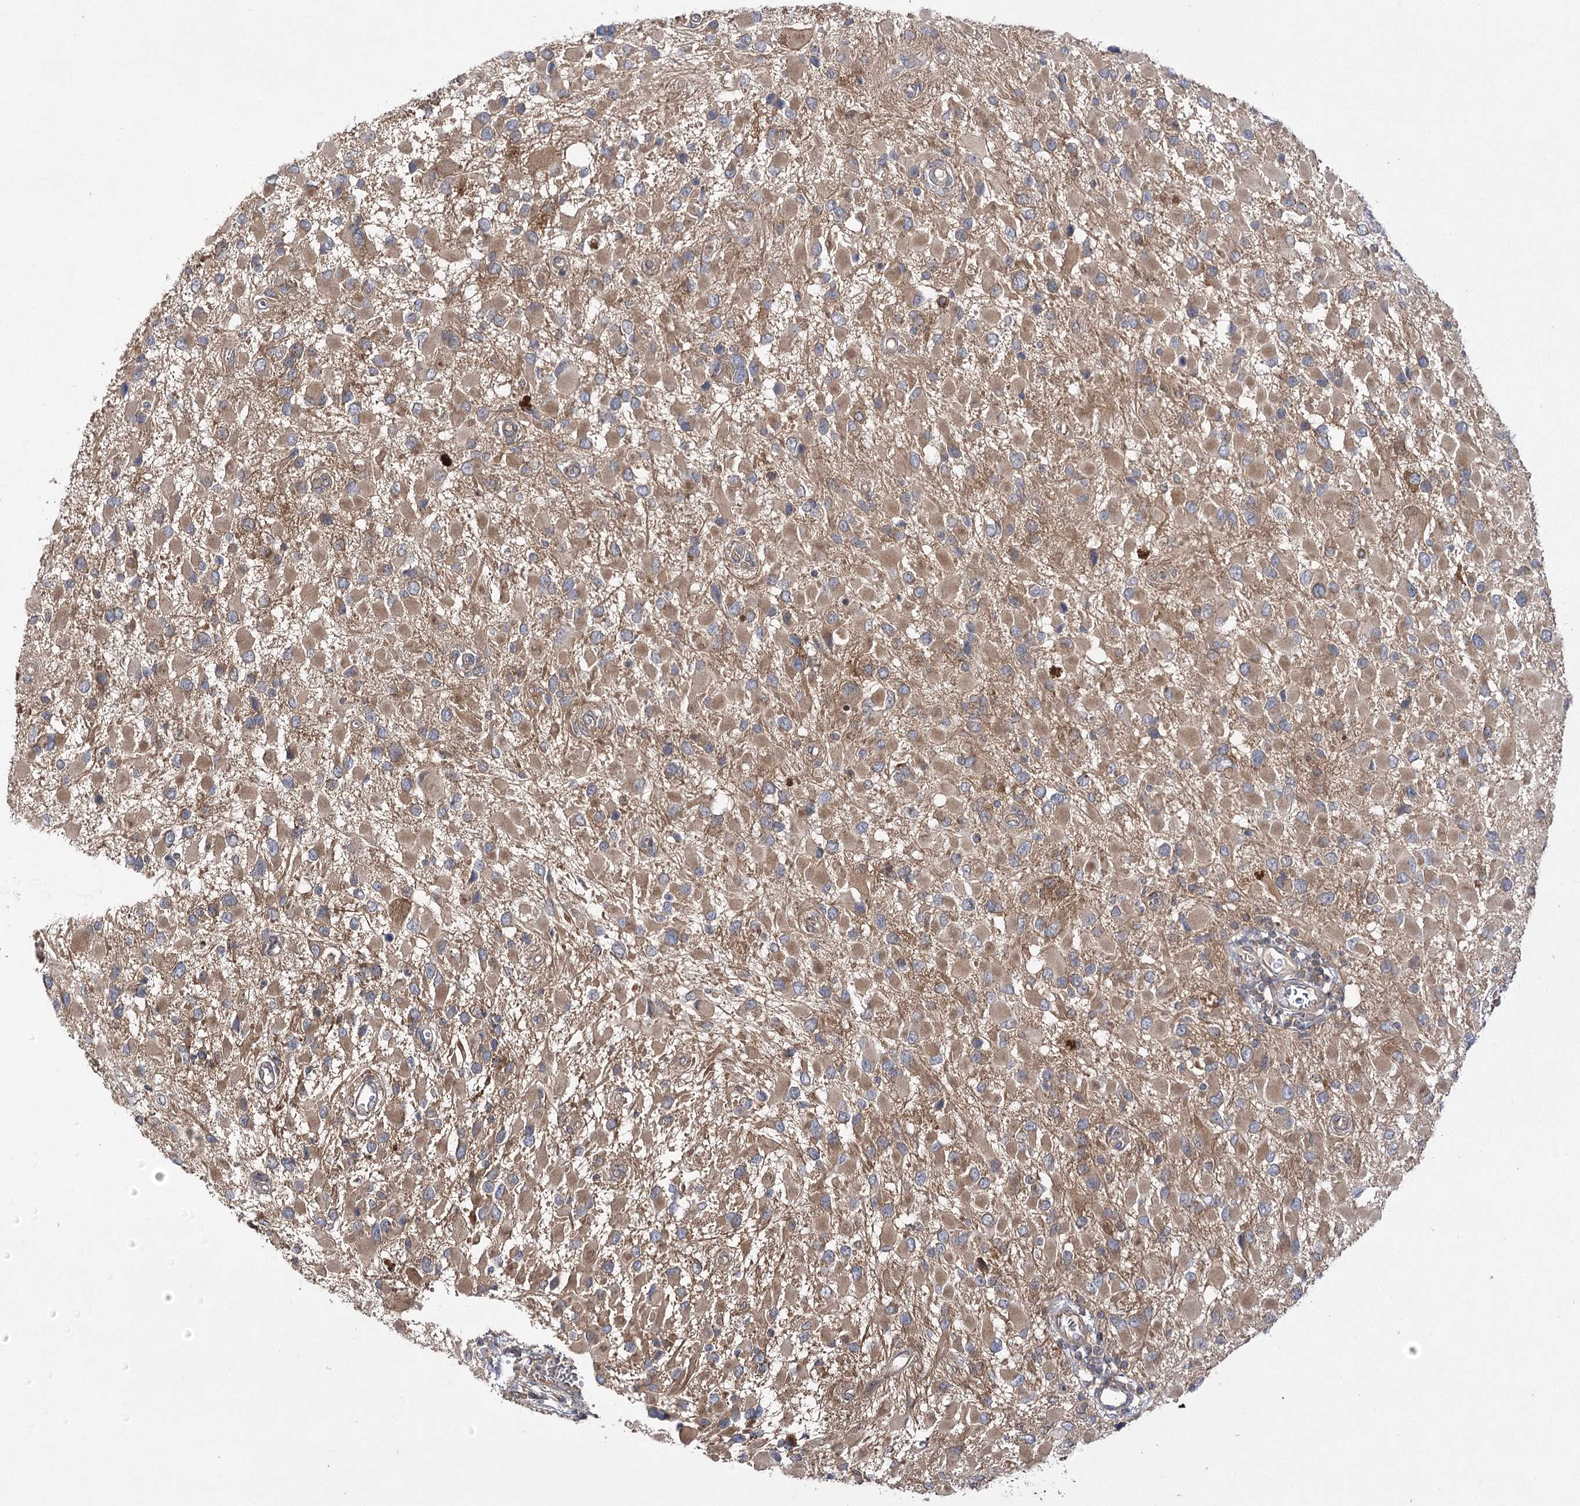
{"staining": {"intensity": "moderate", "quantity": ">75%", "location": "cytoplasmic/membranous"}, "tissue": "glioma", "cell_type": "Tumor cells", "image_type": "cancer", "snomed": [{"axis": "morphology", "description": "Glioma, malignant, High grade"}, {"axis": "topography", "description": "Brain"}], "caption": "Immunohistochemistry histopathology image of neoplastic tissue: glioma stained using IHC demonstrates medium levels of moderate protein expression localized specifically in the cytoplasmic/membranous of tumor cells, appearing as a cytoplasmic/membranous brown color.", "gene": "BCR", "patient": {"sex": "male", "age": 53}}